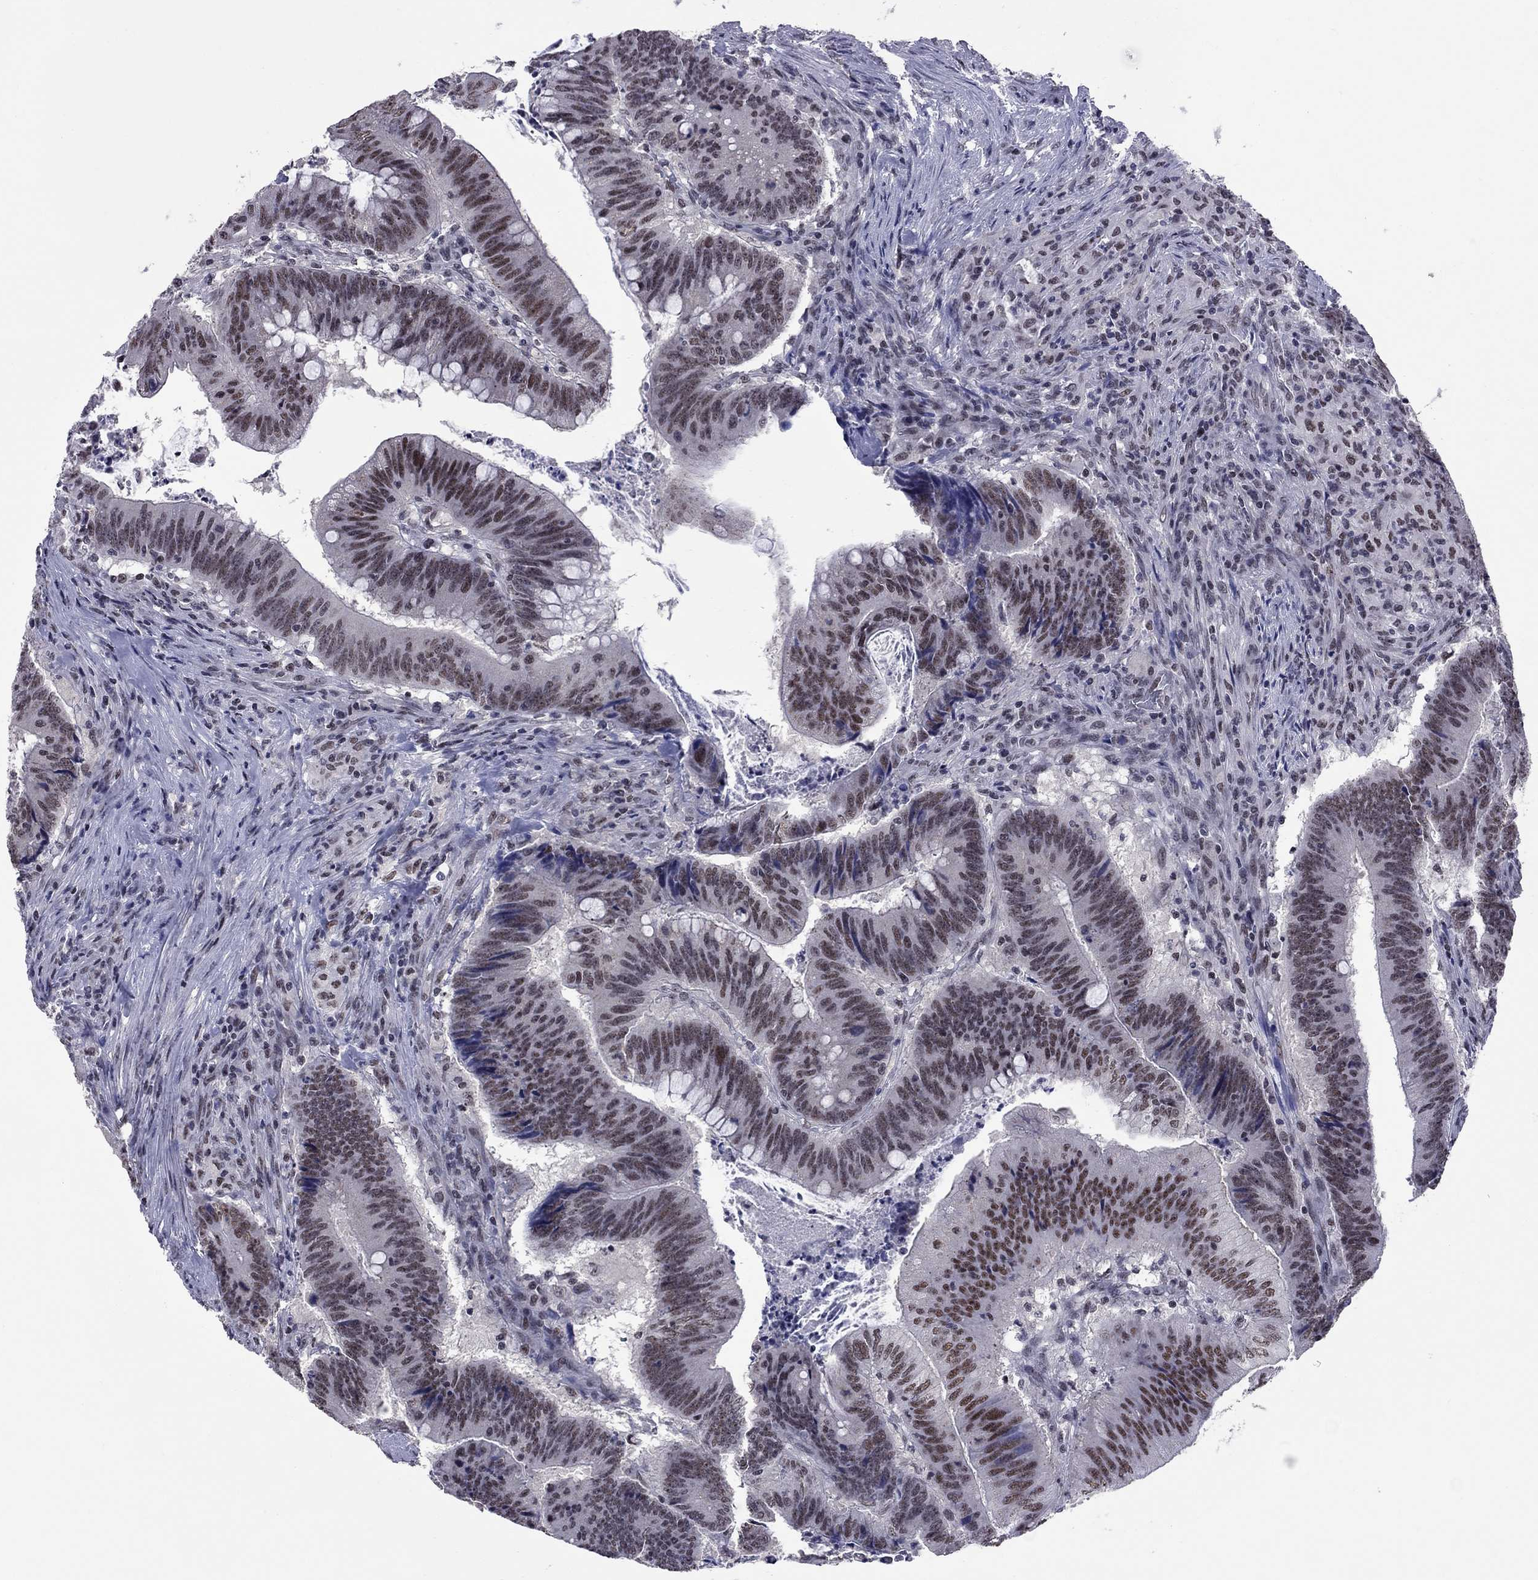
{"staining": {"intensity": "moderate", "quantity": ">75%", "location": "nuclear"}, "tissue": "colorectal cancer", "cell_type": "Tumor cells", "image_type": "cancer", "snomed": [{"axis": "morphology", "description": "Adenocarcinoma, NOS"}, {"axis": "topography", "description": "Colon"}], "caption": "IHC histopathology image of neoplastic tissue: colorectal adenocarcinoma stained using immunohistochemistry (IHC) shows medium levels of moderate protein expression localized specifically in the nuclear of tumor cells, appearing as a nuclear brown color.", "gene": "TAF9", "patient": {"sex": "female", "age": 87}}